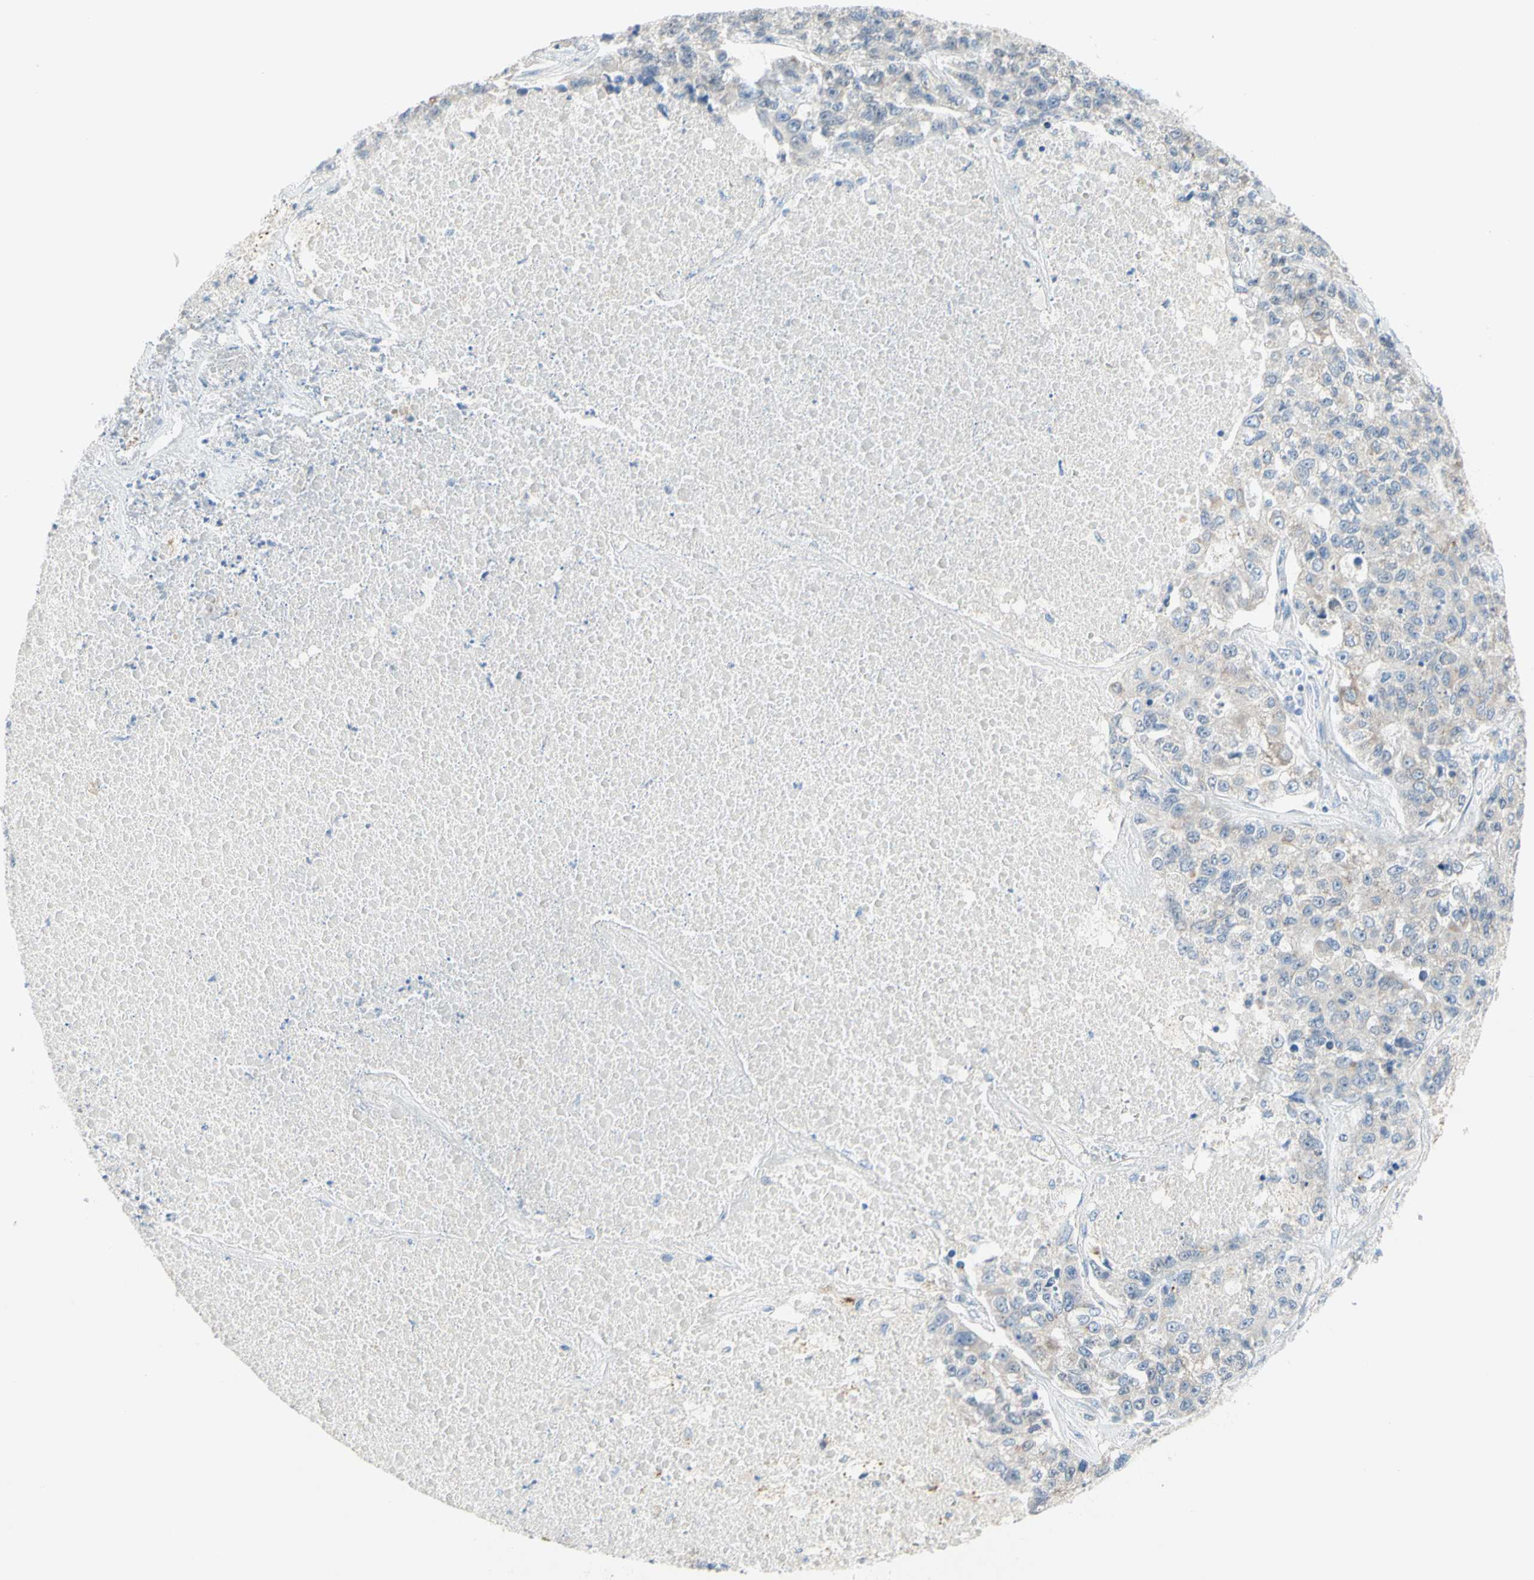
{"staining": {"intensity": "negative", "quantity": "none", "location": "none"}, "tissue": "lung cancer", "cell_type": "Tumor cells", "image_type": "cancer", "snomed": [{"axis": "morphology", "description": "Adenocarcinoma, NOS"}, {"axis": "topography", "description": "Lung"}], "caption": "Tumor cells are negative for brown protein staining in lung adenocarcinoma.", "gene": "MFF", "patient": {"sex": "male", "age": 49}}